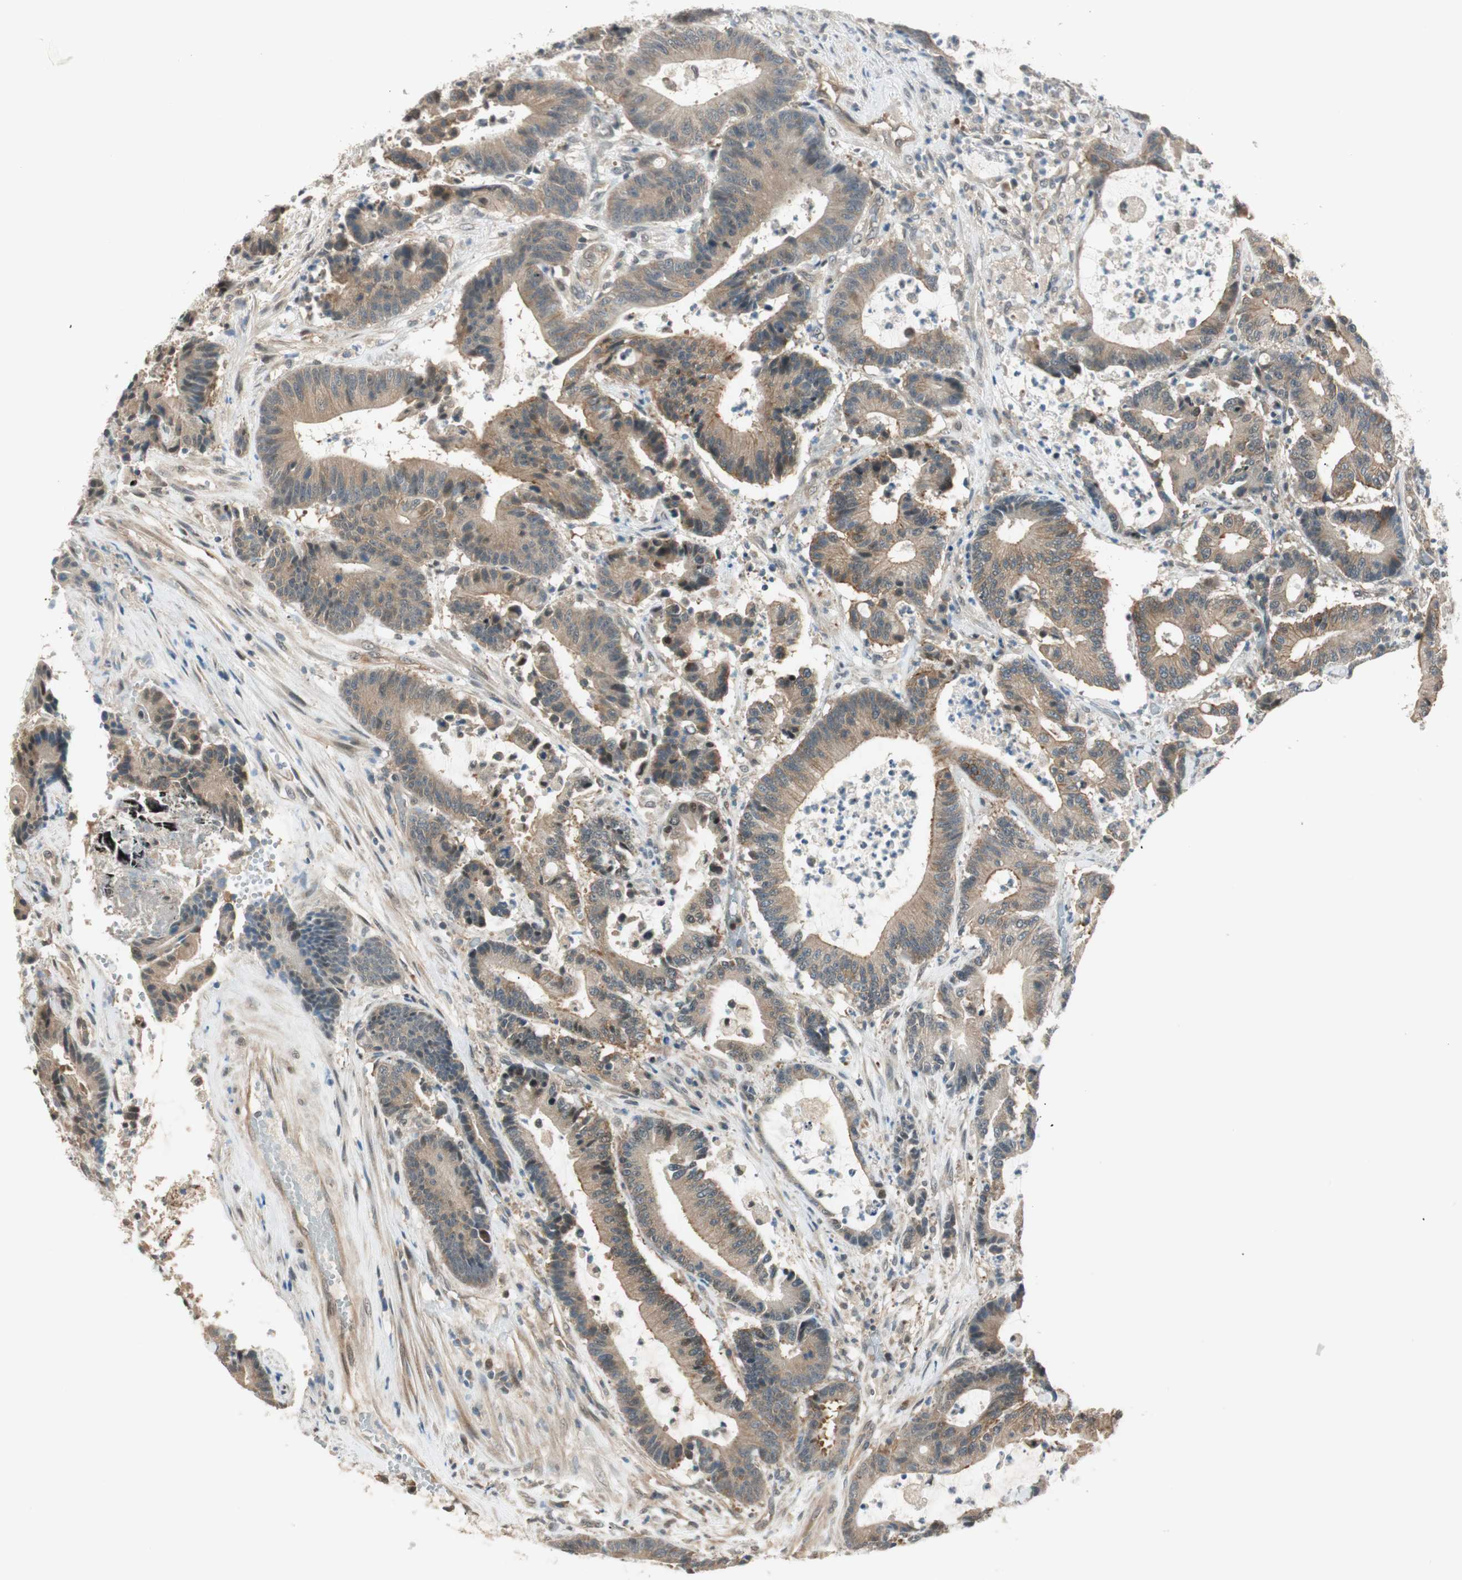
{"staining": {"intensity": "moderate", "quantity": ">75%", "location": "cytoplasmic/membranous"}, "tissue": "colorectal cancer", "cell_type": "Tumor cells", "image_type": "cancer", "snomed": [{"axis": "morphology", "description": "Adenocarcinoma, NOS"}, {"axis": "topography", "description": "Colon"}], "caption": "This image displays immunohistochemistry (IHC) staining of human adenocarcinoma (colorectal), with medium moderate cytoplasmic/membranous positivity in about >75% of tumor cells.", "gene": "PSMD8", "patient": {"sex": "female", "age": 84}}